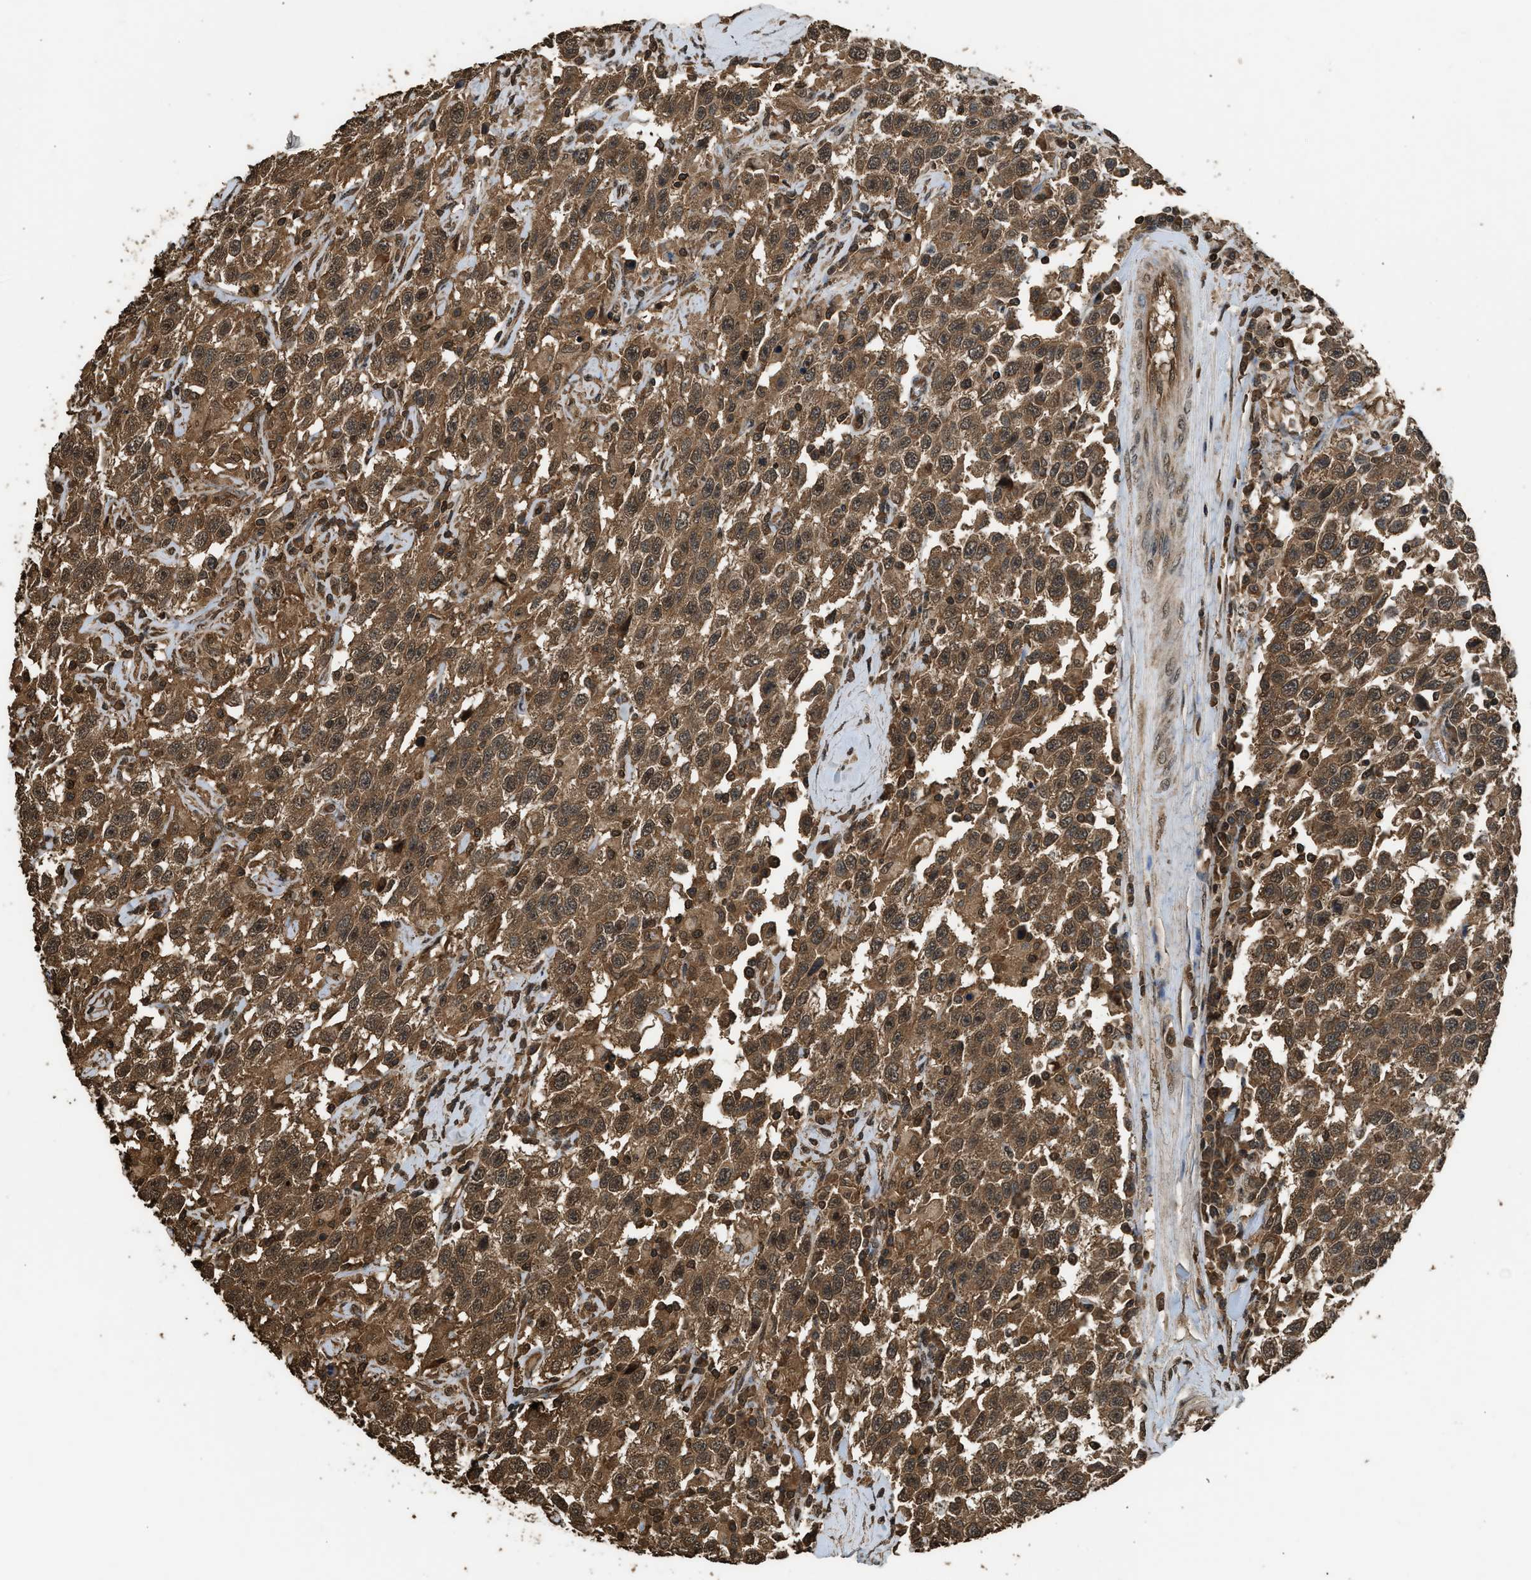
{"staining": {"intensity": "strong", "quantity": ">75%", "location": "cytoplasmic/membranous"}, "tissue": "testis cancer", "cell_type": "Tumor cells", "image_type": "cancer", "snomed": [{"axis": "morphology", "description": "Seminoma, NOS"}, {"axis": "topography", "description": "Testis"}], "caption": "Immunohistochemistry (IHC) of human testis seminoma reveals high levels of strong cytoplasmic/membranous positivity in approximately >75% of tumor cells.", "gene": "MYBL2", "patient": {"sex": "male", "age": 41}}